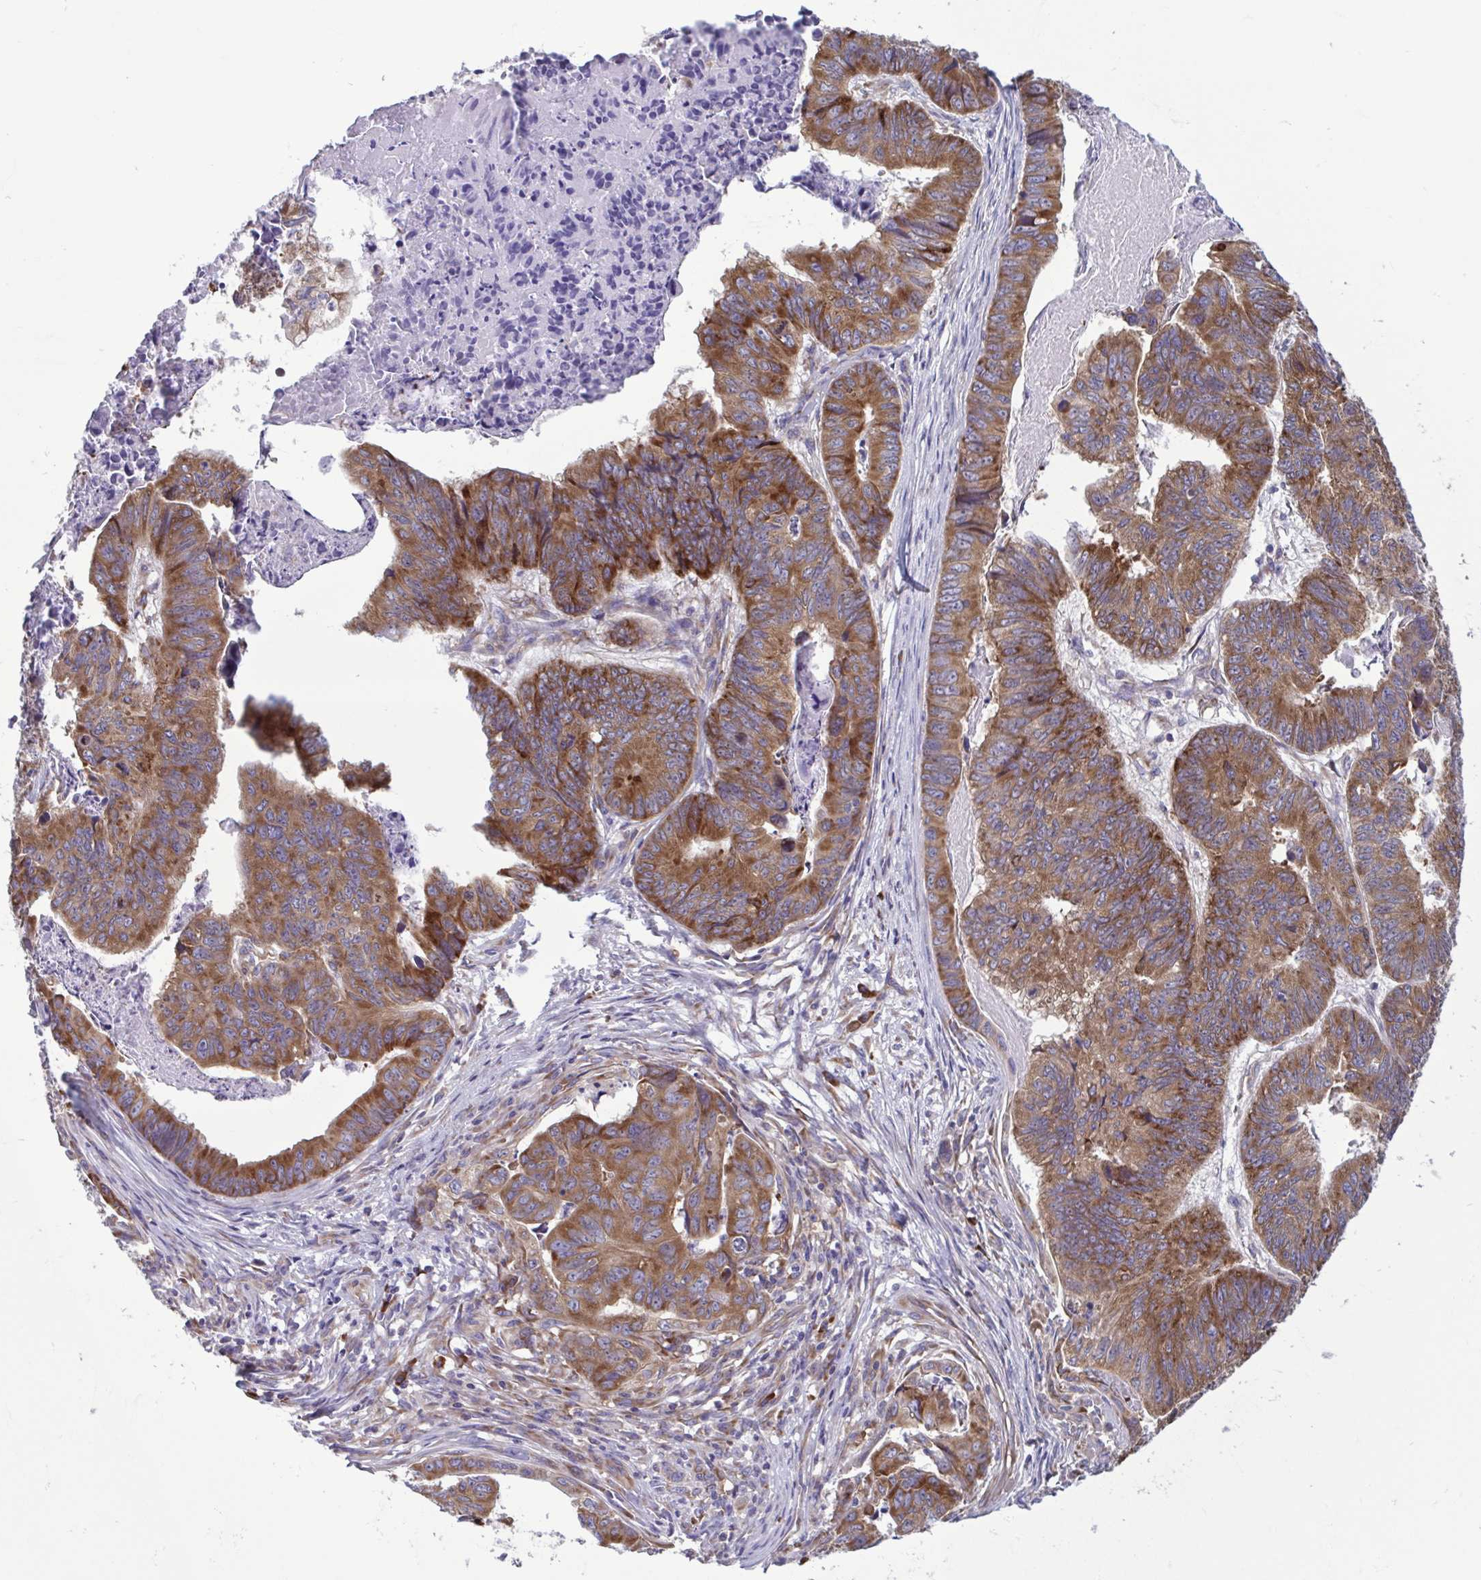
{"staining": {"intensity": "moderate", "quantity": ">75%", "location": "cytoplasmic/membranous"}, "tissue": "stomach cancer", "cell_type": "Tumor cells", "image_type": "cancer", "snomed": [{"axis": "morphology", "description": "Adenocarcinoma, NOS"}, {"axis": "topography", "description": "Stomach, lower"}], "caption": "Moderate cytoplasmic/membranous positivity is present in approximately >75% of tumor cells in stomach cancer (adenocarcinoma).", "gene": "RPS16", "patient": {"sex": "male", "age": 77}}